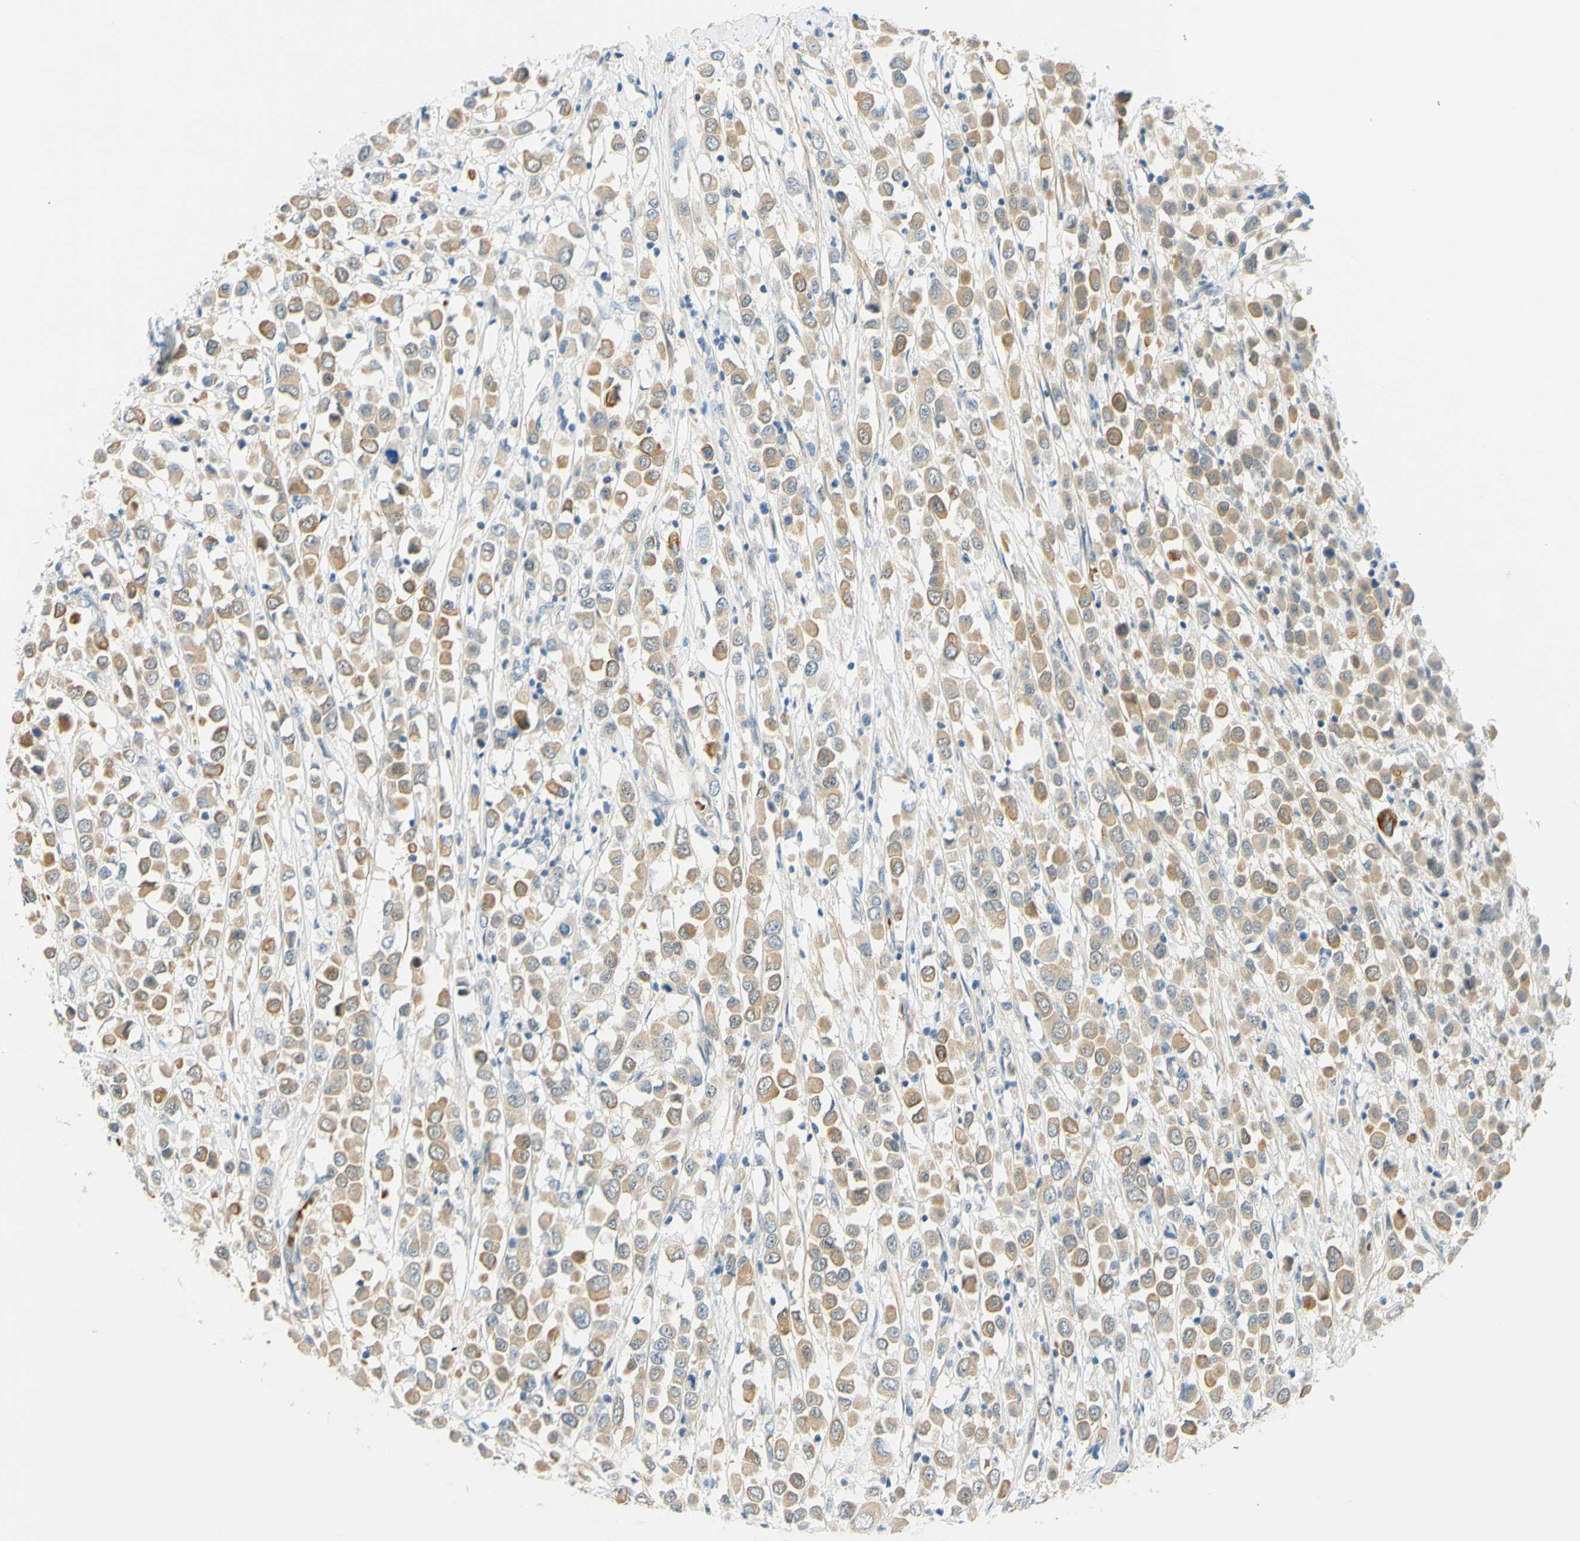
{"staining": {"intensity": "moderate", "quantity": ">75%", "location": "cytoplasmic/membranous"}, "tissue": "breast cancer", "cell_type": "Tumor cells", "image_type": "cancer", "snomed": [{"axis": "morphology", "description": "Duct carcinoma"}, {"axis": "topography", "description": "Breast"}], "caption": "Infiltrating ductal carcinoma (breast) was stained to show a protein in brown. There is medium levels of moderate cytoplasmic/membranous positivity in about >75% of tumor cells.", "gene": "ENTREP2", "patient": {"sex": "female", "age": 61}}